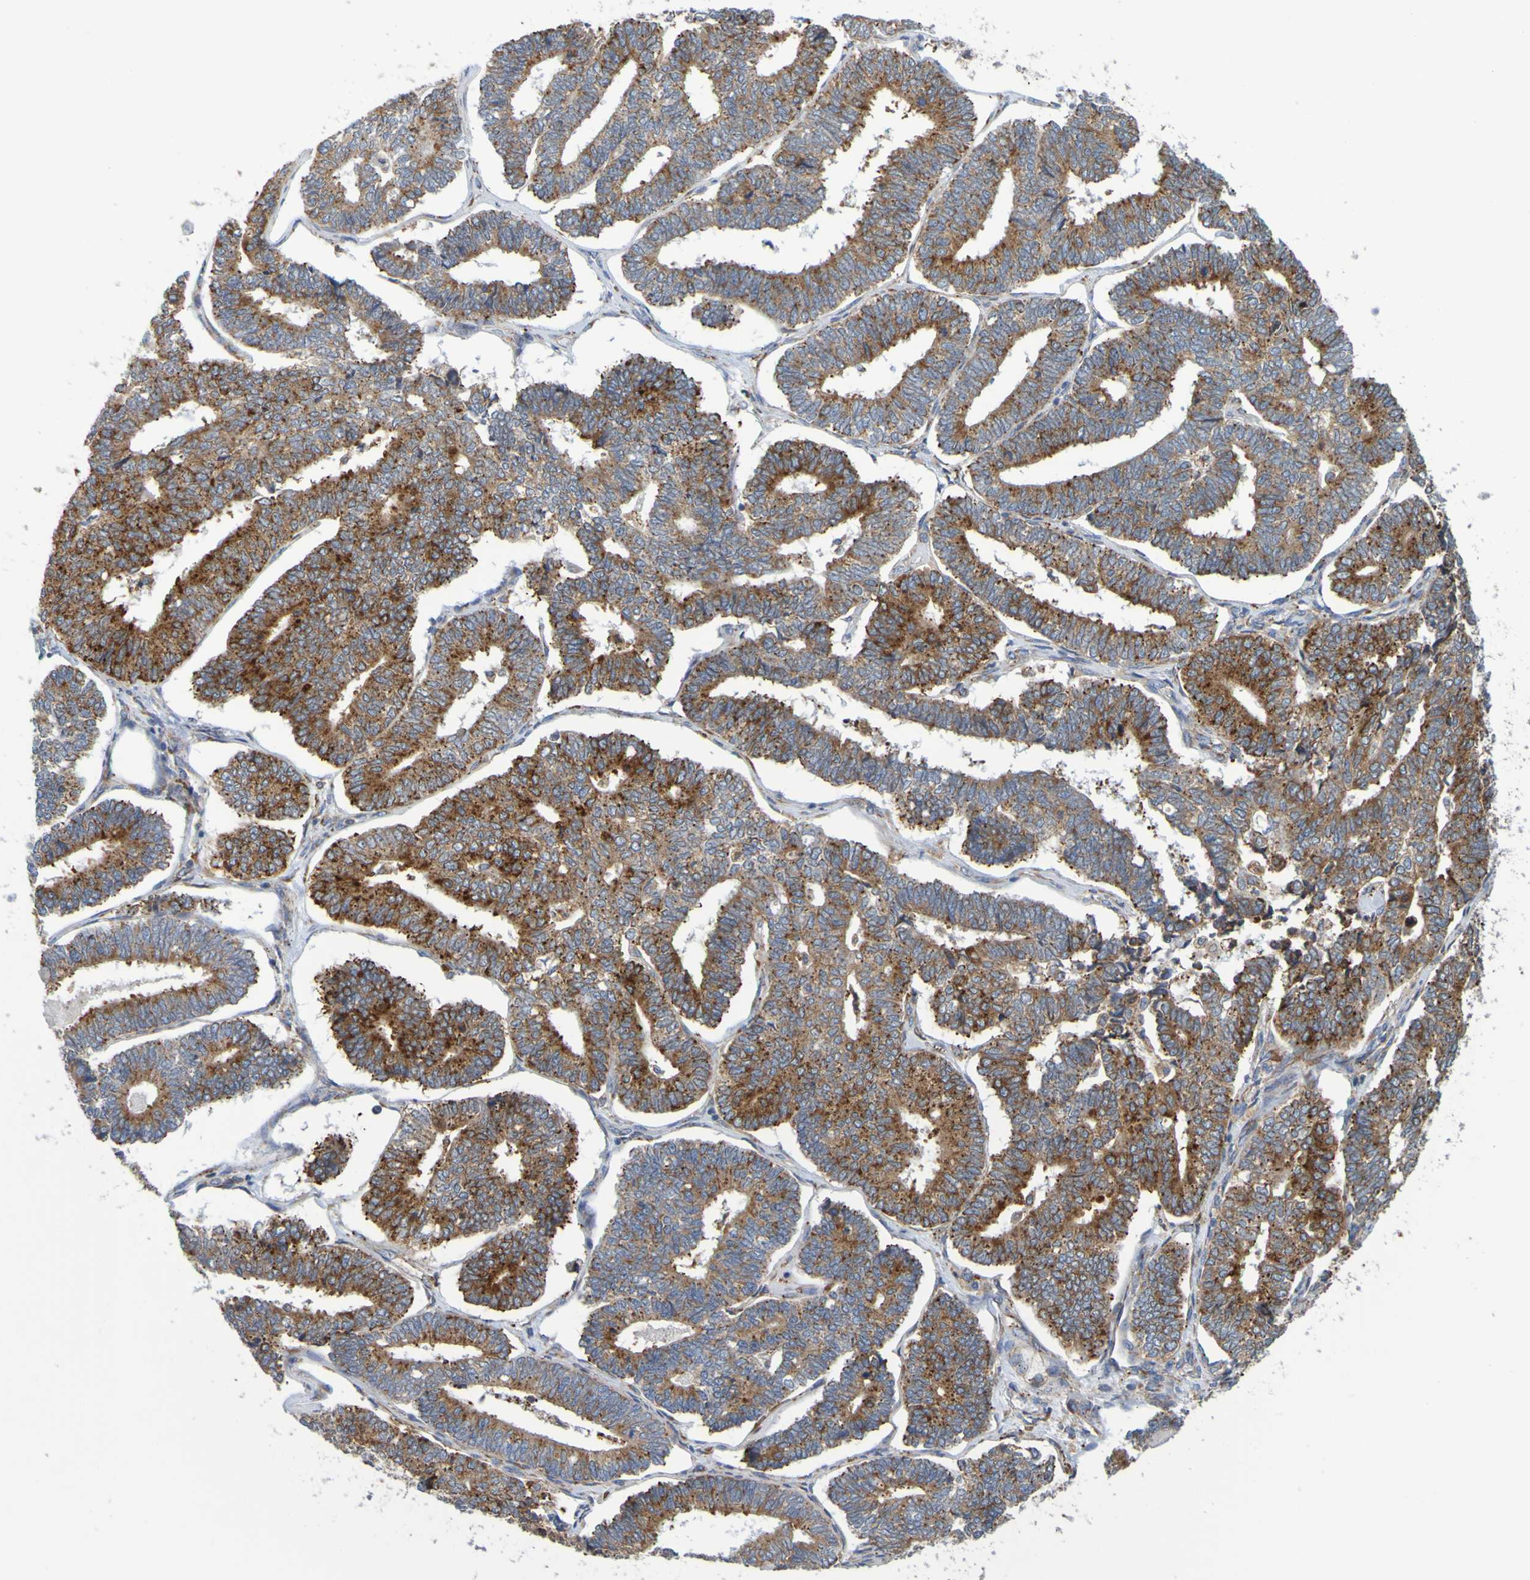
{"staining": {"intensity": "strong", "quantity": ">75%", "location": "cytoplasmic/membranous"}, "tissue": "endometrial cancer", "cell_type": "Tumor cells", "image_type": "cancer", "snomed": [{"axis": "morphology", "description": "Adenocarcinoma, NOS"}, {"axis": "topography", "description": "Endometrium"}], "caption": "Brown immunohistochemical staining in adenocarcinoma (endometrial) demonstrates strong cytoplasmic/membranous staining in about >75% of tumor cells.", "gene": "SIL1", "patient": {"sex": "female", "age": 70}}